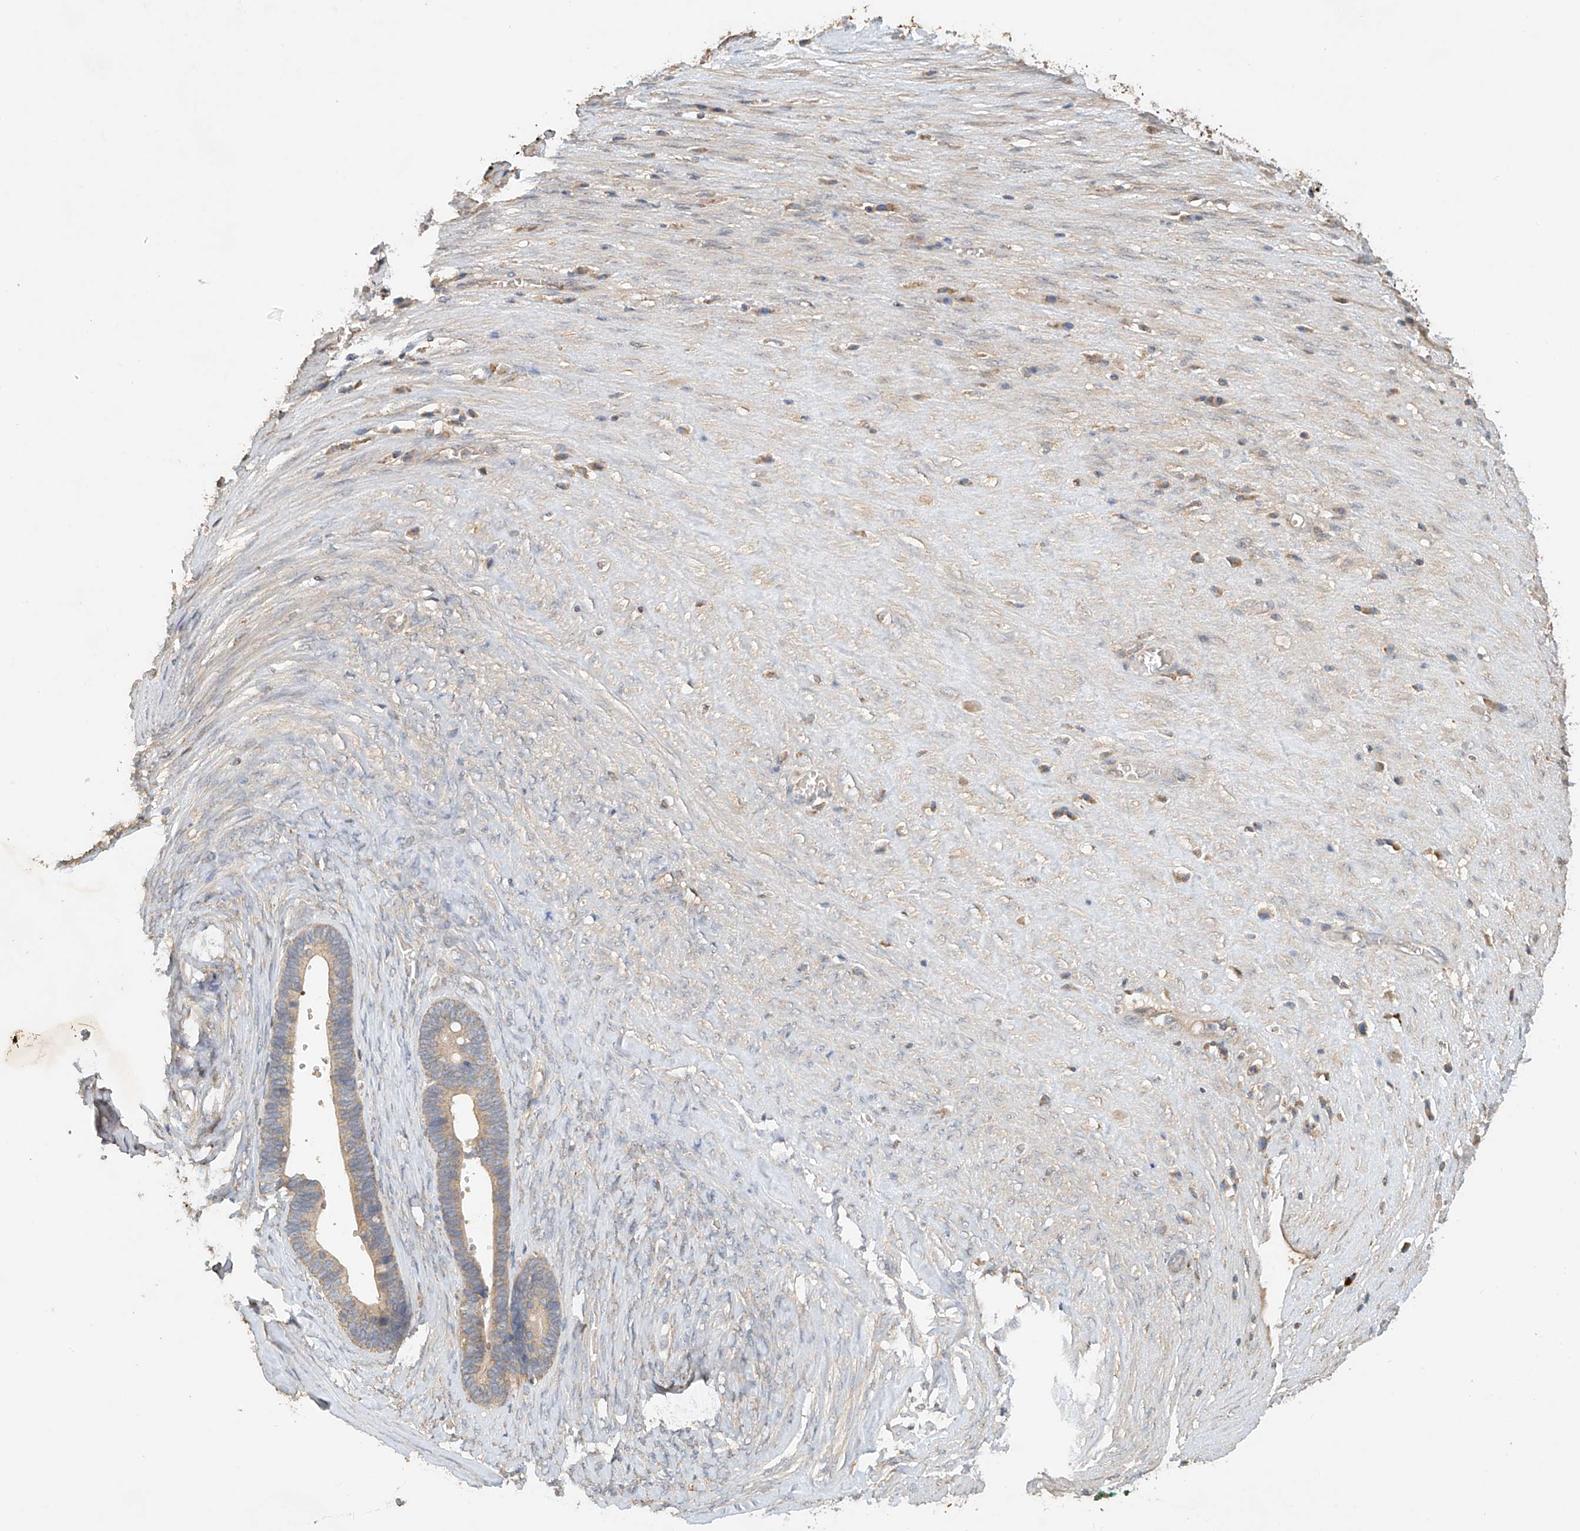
{"staining": {"intensity": "weak", "quantity": ">75%", "location": "cytoplasmic/membranous"}, "tissue": "ovarian cancer", "cell_type": "Tumor cells", "image_type": "cancer", "snomed": [{"axis": "morphology", "description": "Cystadenocarcinoma, serous, NOS"}, {"axis": "topography", "description": "Ovary"}], "caption": "This image displays IHC staining of serous cystadenocarcinoma (ovarian), with low weak cytoplasmic/membranous positivity in approximately >75% of tumor cells.", "gene": "GNB1L", "patient": {"sex": "female", "age": 56}}